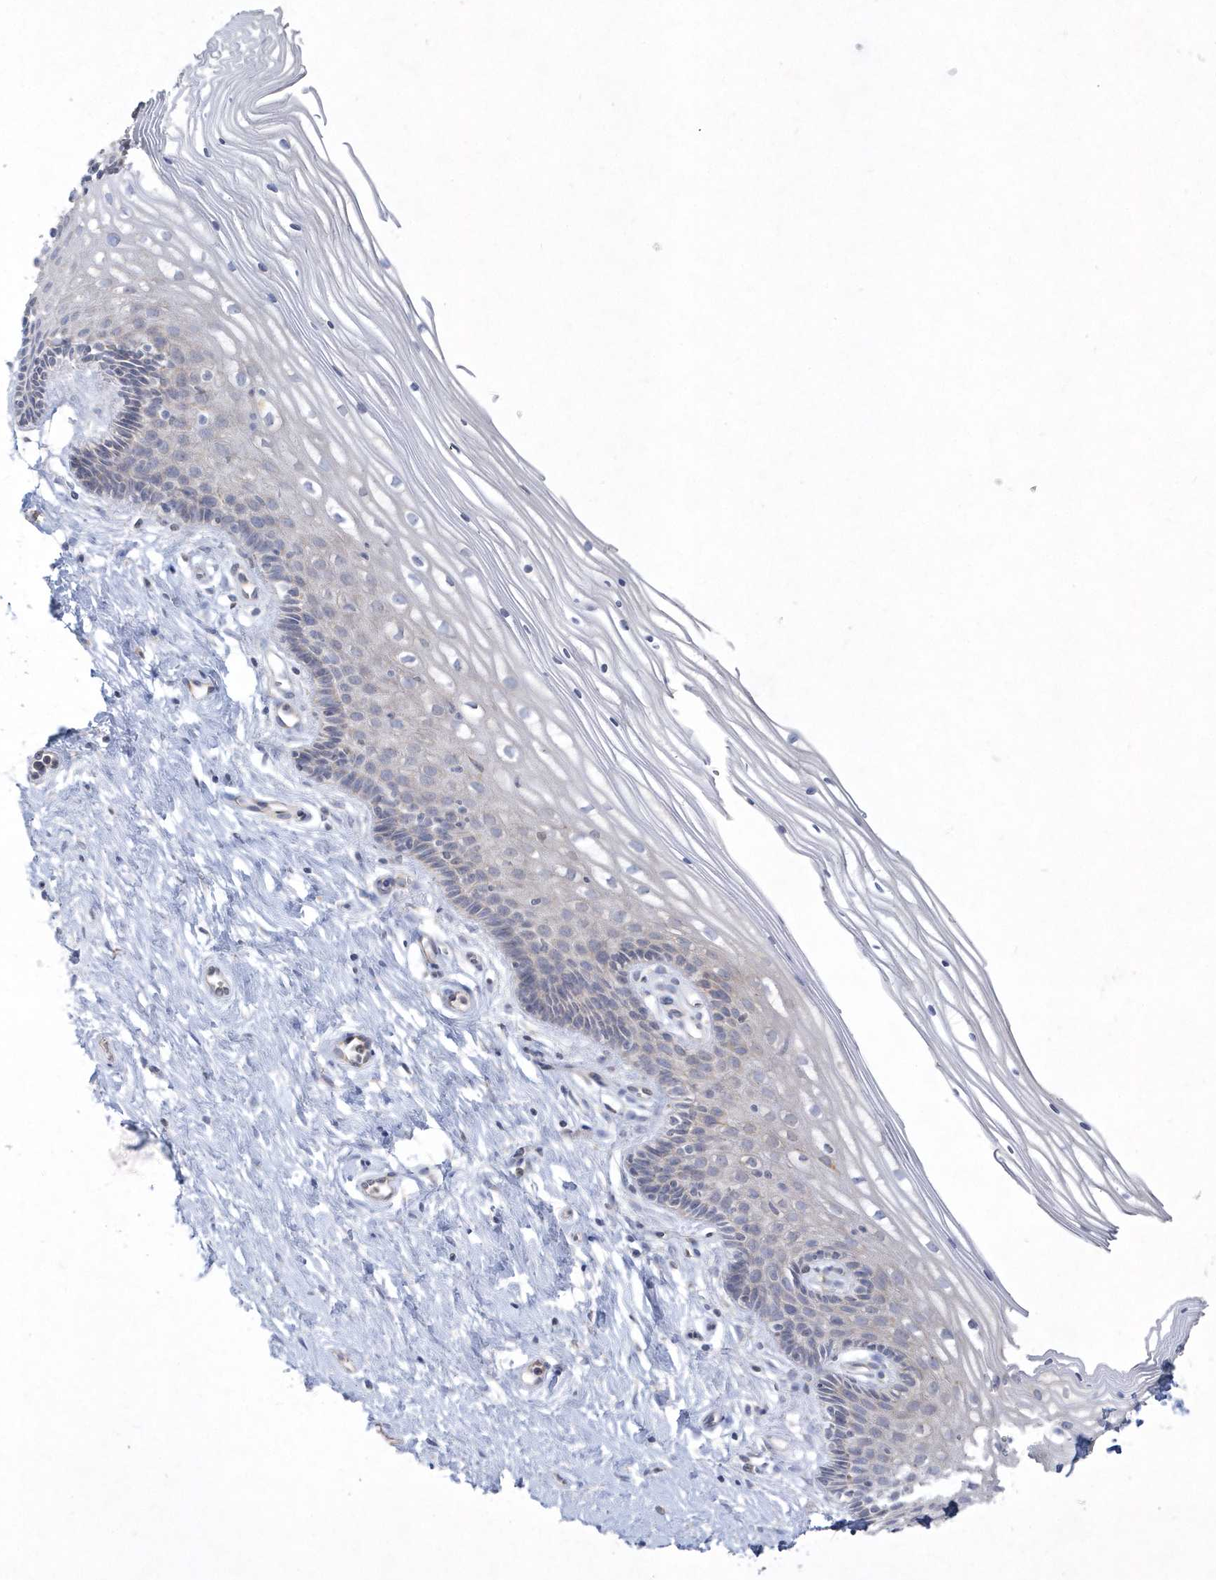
{"staining": {"intensity": "negative", "quantity": "none", "location": "none"}, "tissue": "cervix", "cell_type": "Glandular cells", "image_type": "normal", "snomed": [{"axis": "morphology", "description": "Normal tissue, NOS"}, {"axis": "topography", "description": "Cervix"}], "caption": "Immunohistochemical staining of unremarkable human cervix exhibits no significant positivity in glandular cells.", "gene": "DGAT1", "patient": {"sex": "female", "age": 33}}